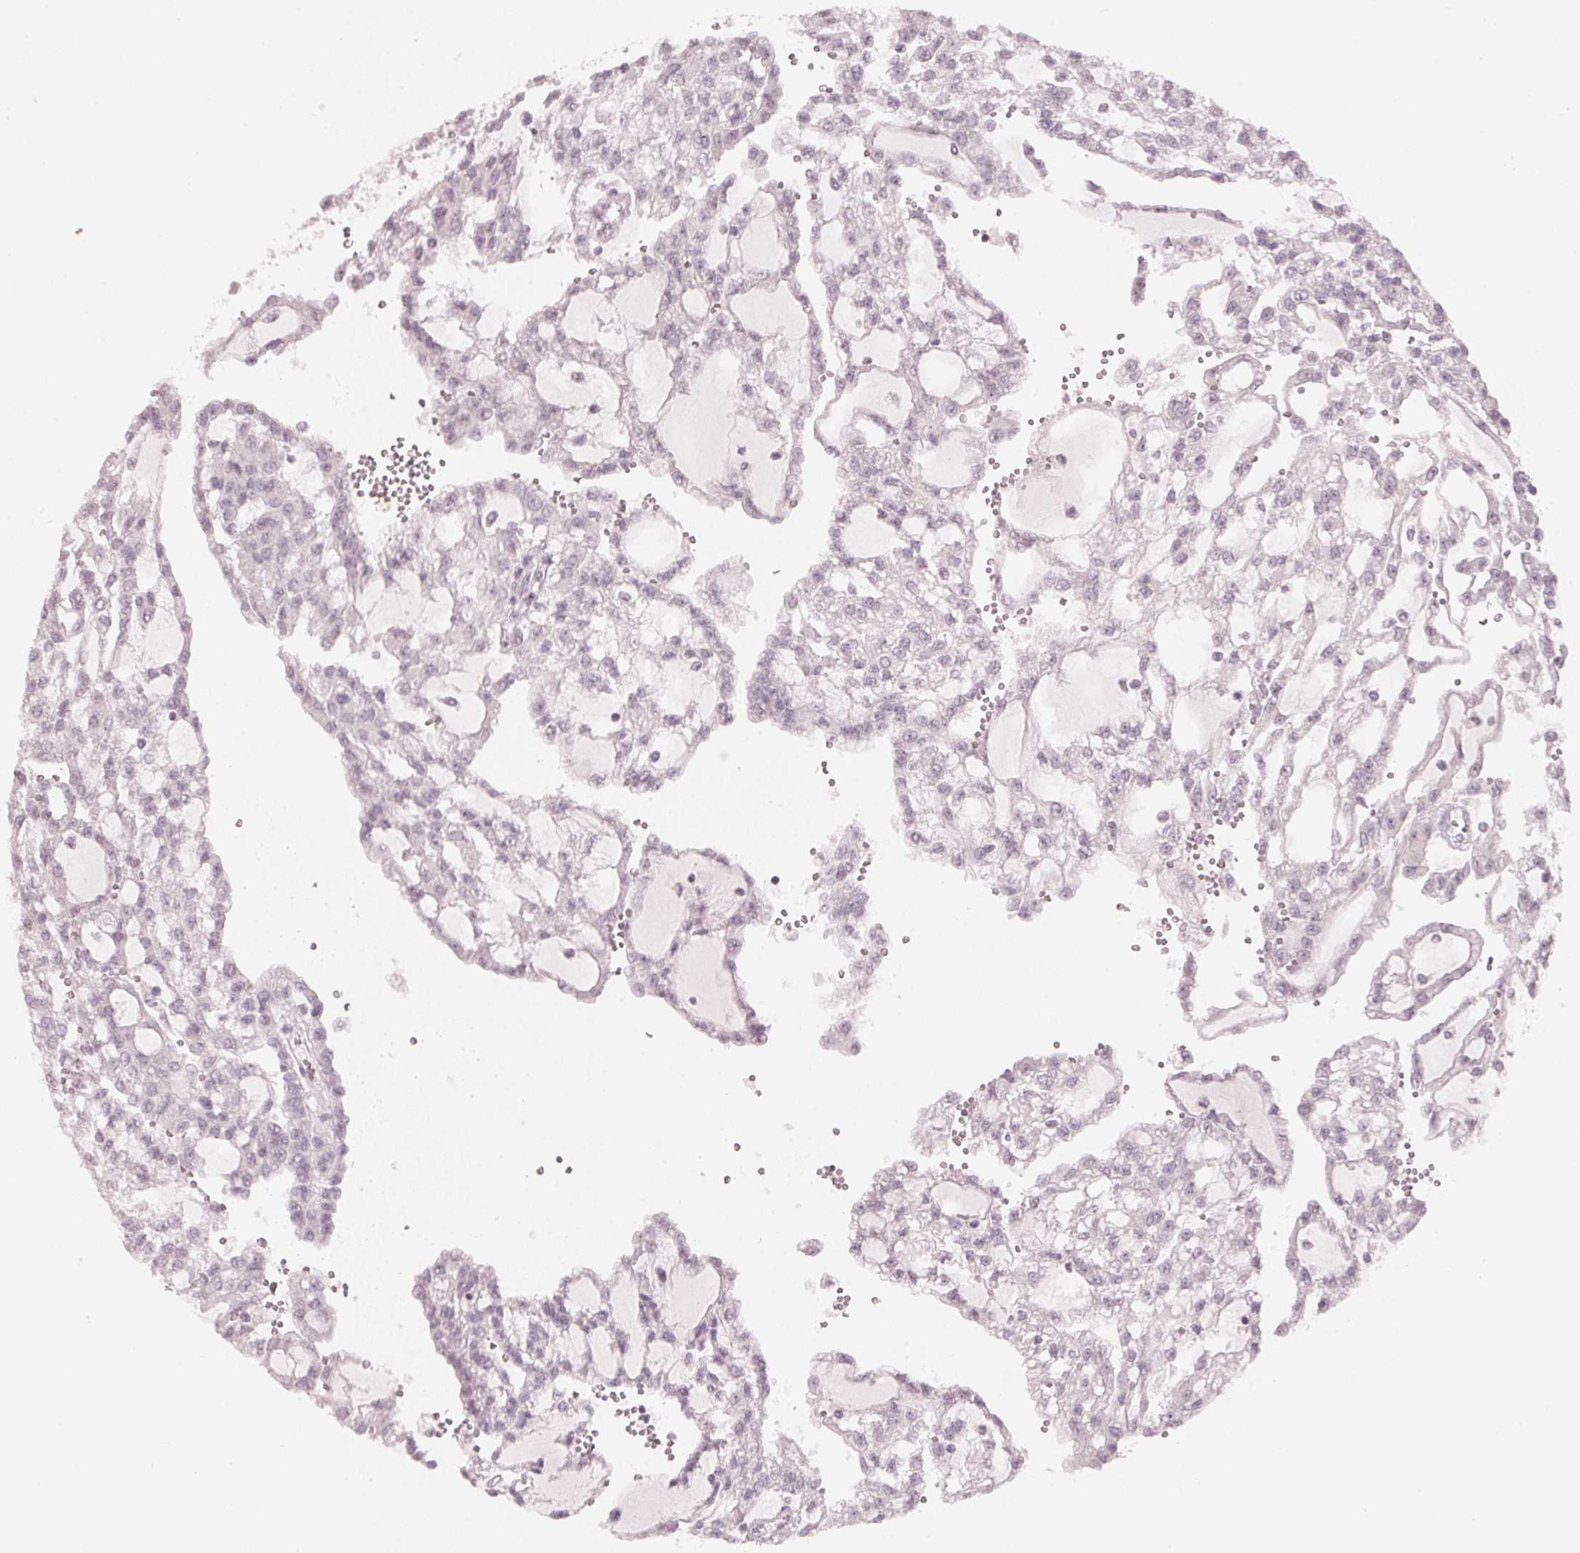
{"staining": {"intensity": "negative", "quantity": "none", "location": "none"}, "tissue": "renal cancer", "cell_type": "Tumor cells", "image_type": "cancer", "snomed": [{"axis": "morphology", "description": "Adenocarcinoma, NOS"}, {"axis": "topography", "description": "Kidney"}], "caption": "High power microscopy histopathology image of an immunohistochemistry photomicrograph of renal cancer, revealing no significant expression in tumor cells.", "gene": "SFRP4", "patient": {"sex": "male", "age": 63}}